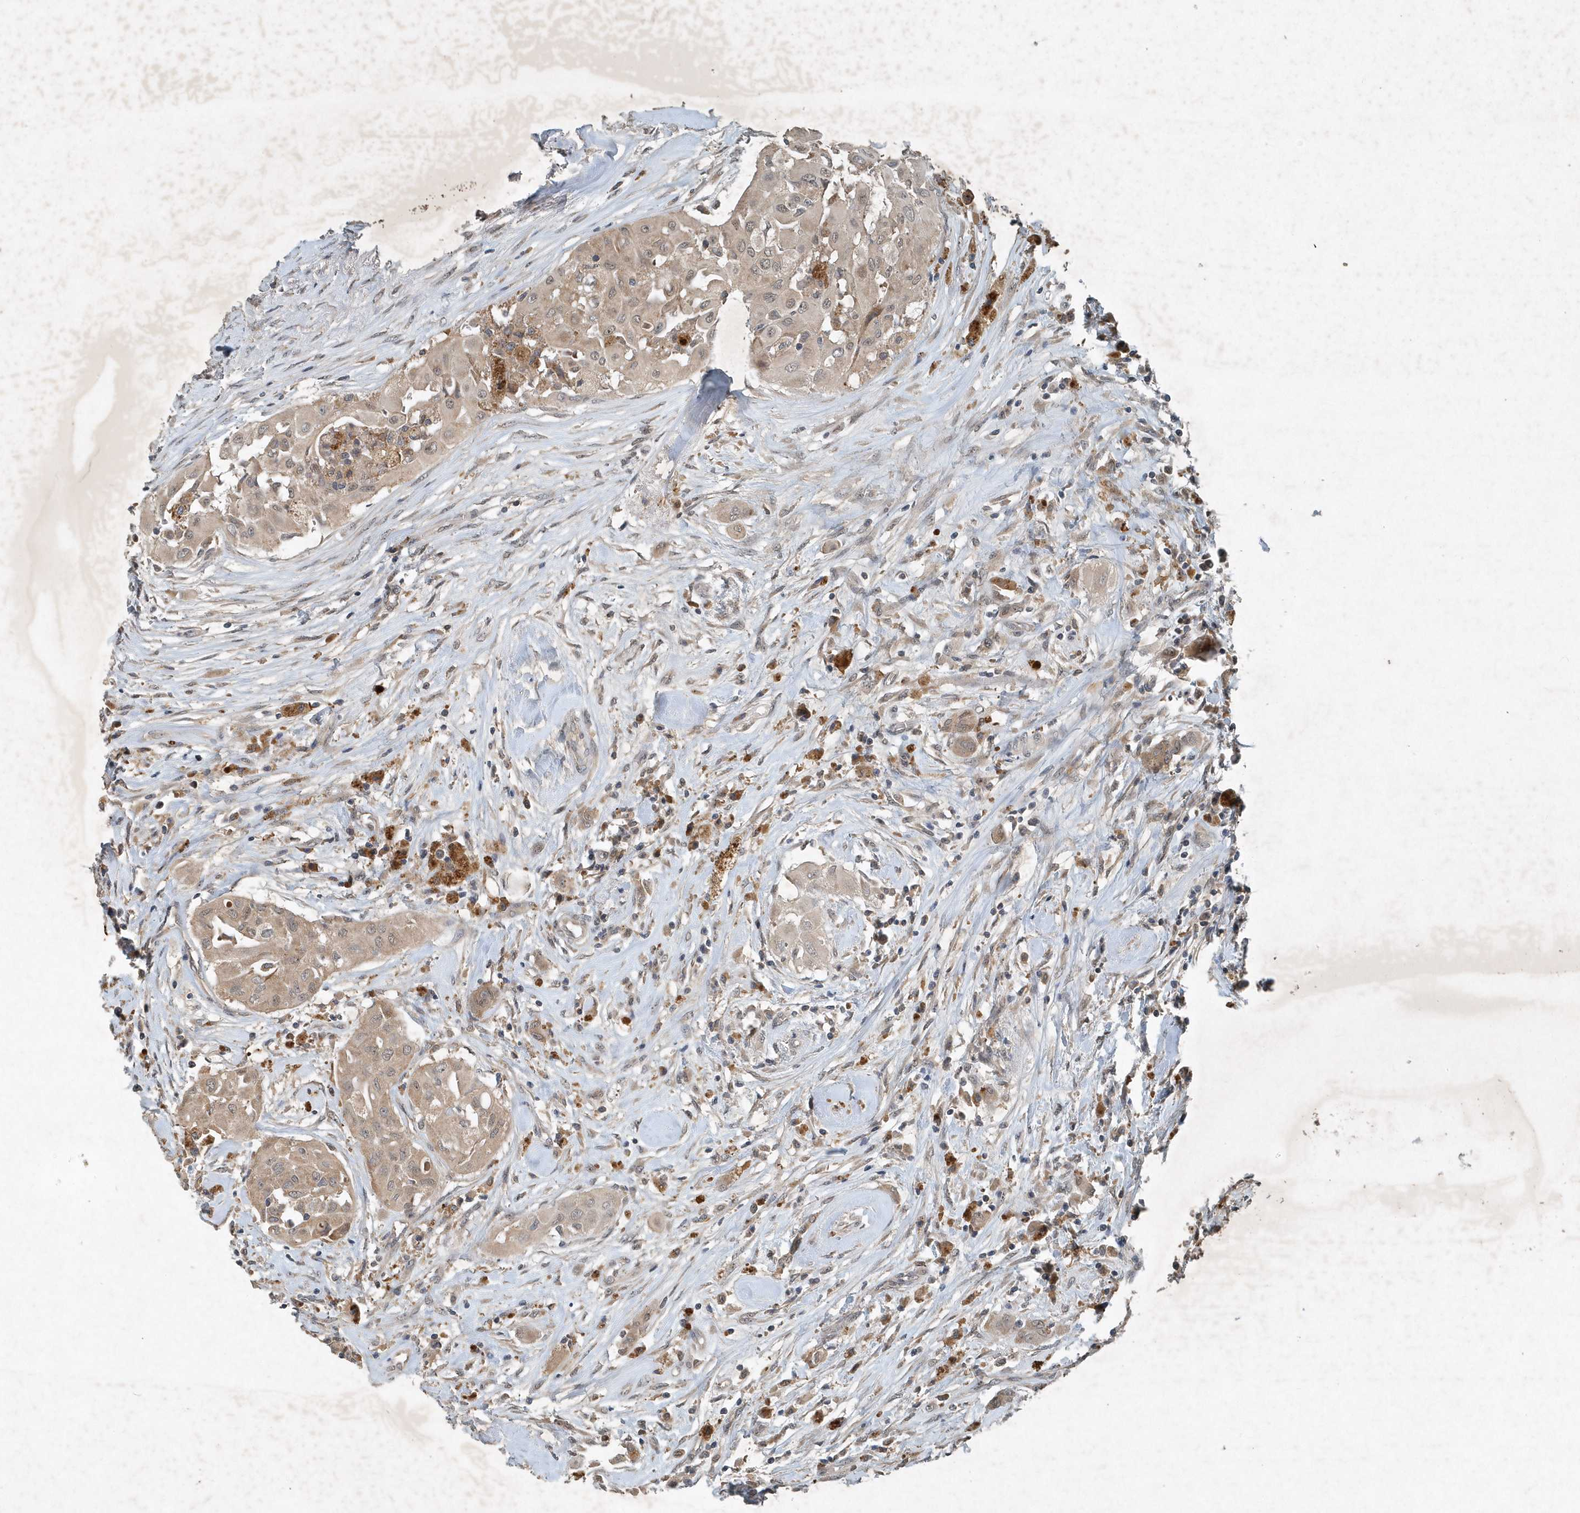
{"staining": {"intensity": "weak", "quantity": "<25%", "location": "cytoplasmic/membranous"}, "tissue": "thyroid cancer", "cell_type": "Tumor cells", "image_type": "cancer", "snomed": [{"axis": "morphology", "description": "Papillary adenocarcinoma, NOS"}, {"axis": "topography", "description": "Thyroid gland"}], "caption": "IHC photomicrograph of neoplastic tissue: human thyroid cancer stained with DAB demonstrates no significant protein expression in tumor cells.", "gene": "SCFD2", "patient": {"sex": "female", "age": 59}}